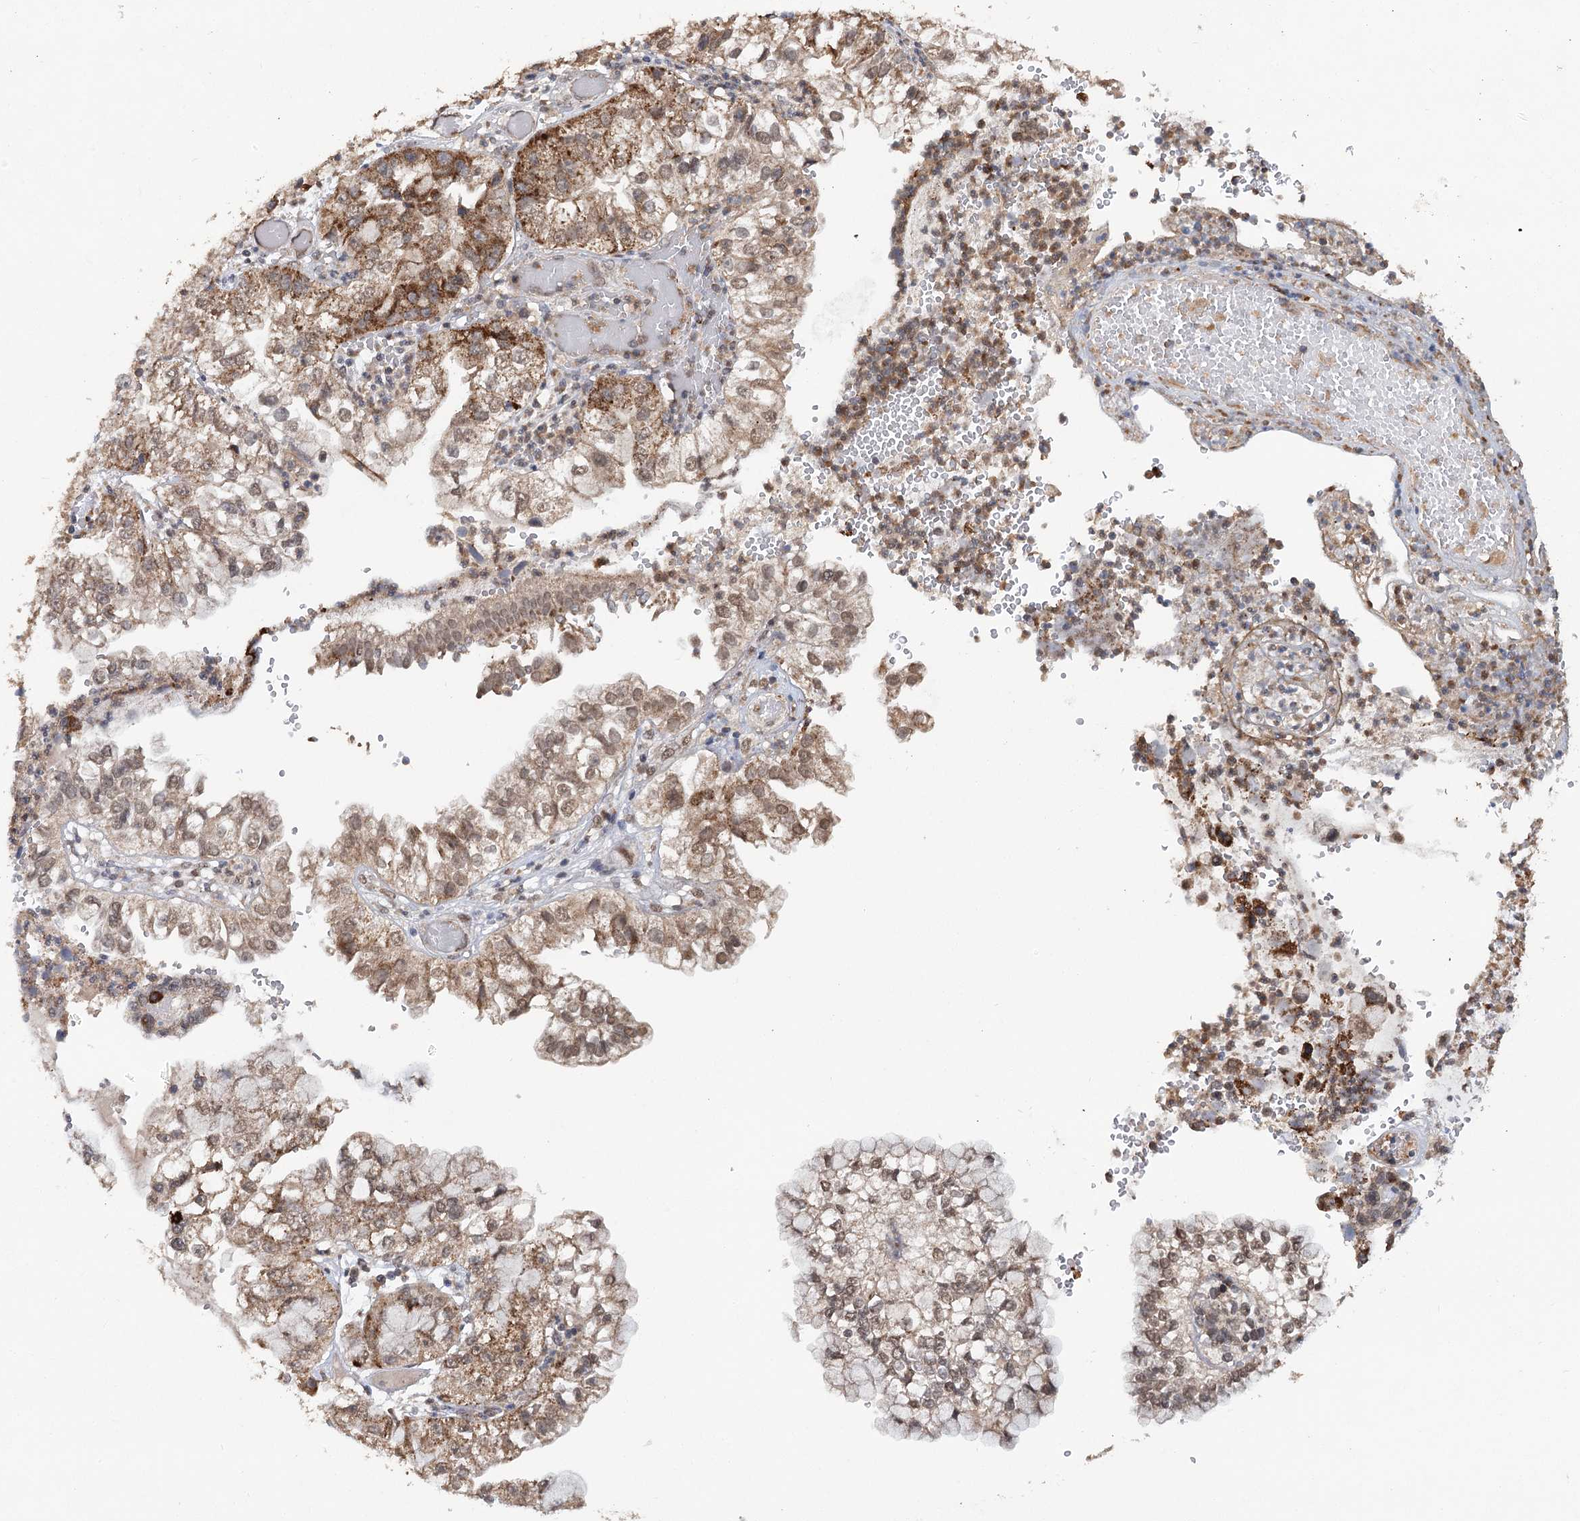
{"staining": {"intensity": "moderate", "quantity": ">75%", "location": "cytoplasmic/membranous,nuclear"}, "tissue": "liver cancer", "cell_type": "Tumor cells", "image_type": "cancer", "snomed": [{"axis": "morphology", "description": "Cholangiocarcinoma"}, {"axis": "topography", "description": "Liver"}], "caption": "Liver cancer was stained to show a protein in brown. There is medium levels of moderate cytoplasmic/membranous and nuclear expression in about >75% of tumor cells.", "gene": "ZNRF3", "patient": {"sex": "female", "age": 79}}